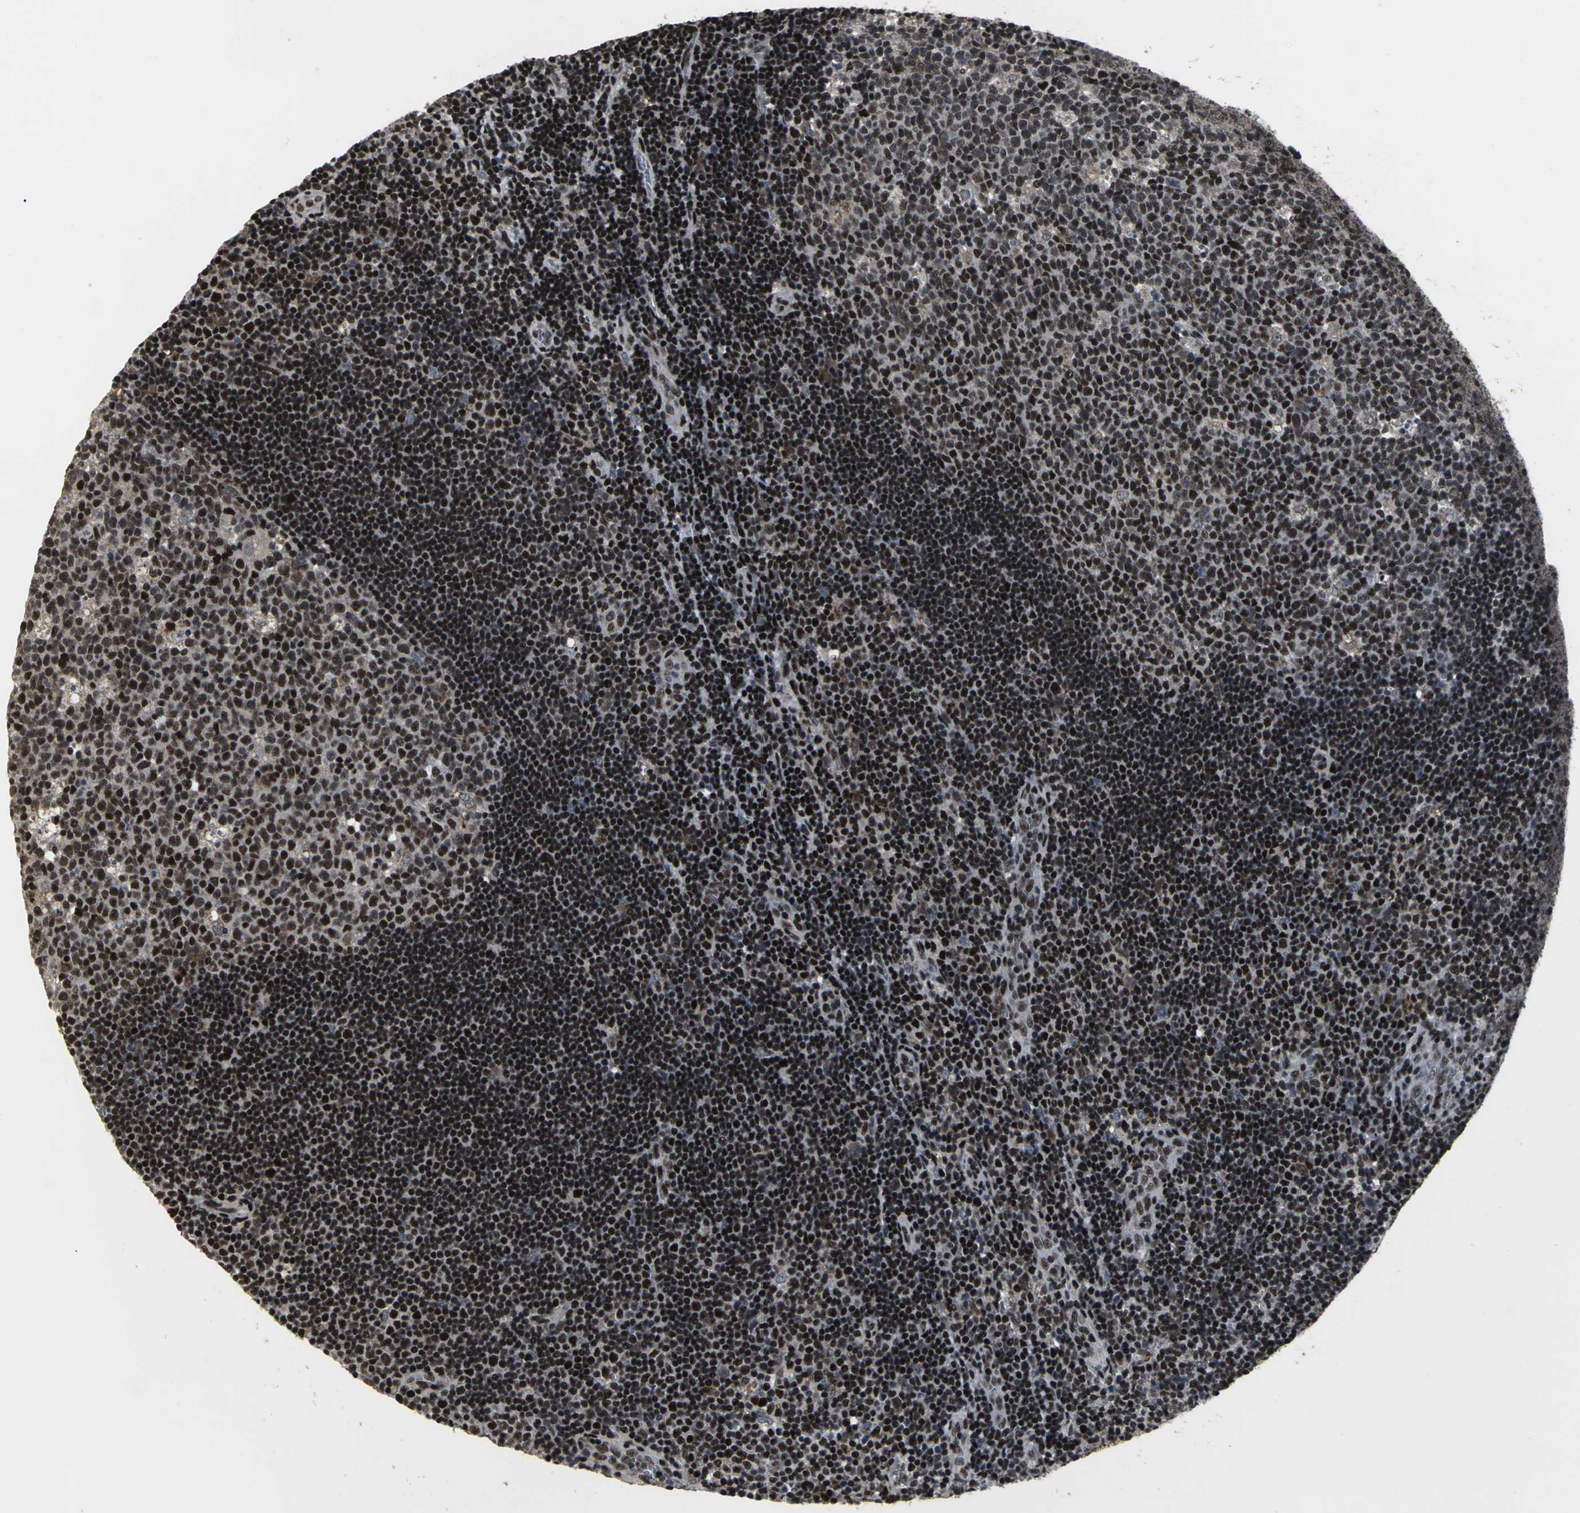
{"staining": {"intensity": "strong", "quantity": ">75%", "location": "nuclear"}, "tissue": "lymph node", "cell_type": "Germinal center cells", "image_type": "normal", "snomed": [{"axis": "morphology", "description": "Normal tissue, NOS"}, {"axis": "topography", "description": "Lymph node"}, {"axis": "topography", "description": "Salivary gland"}], "caption": "Immunohistochemical staining of normal human lymph node displays strong nuclear protein positivity in about >75% of germinal center cells.", "gene": "SRF", "patient": {"sex": "male", "age": 8}}